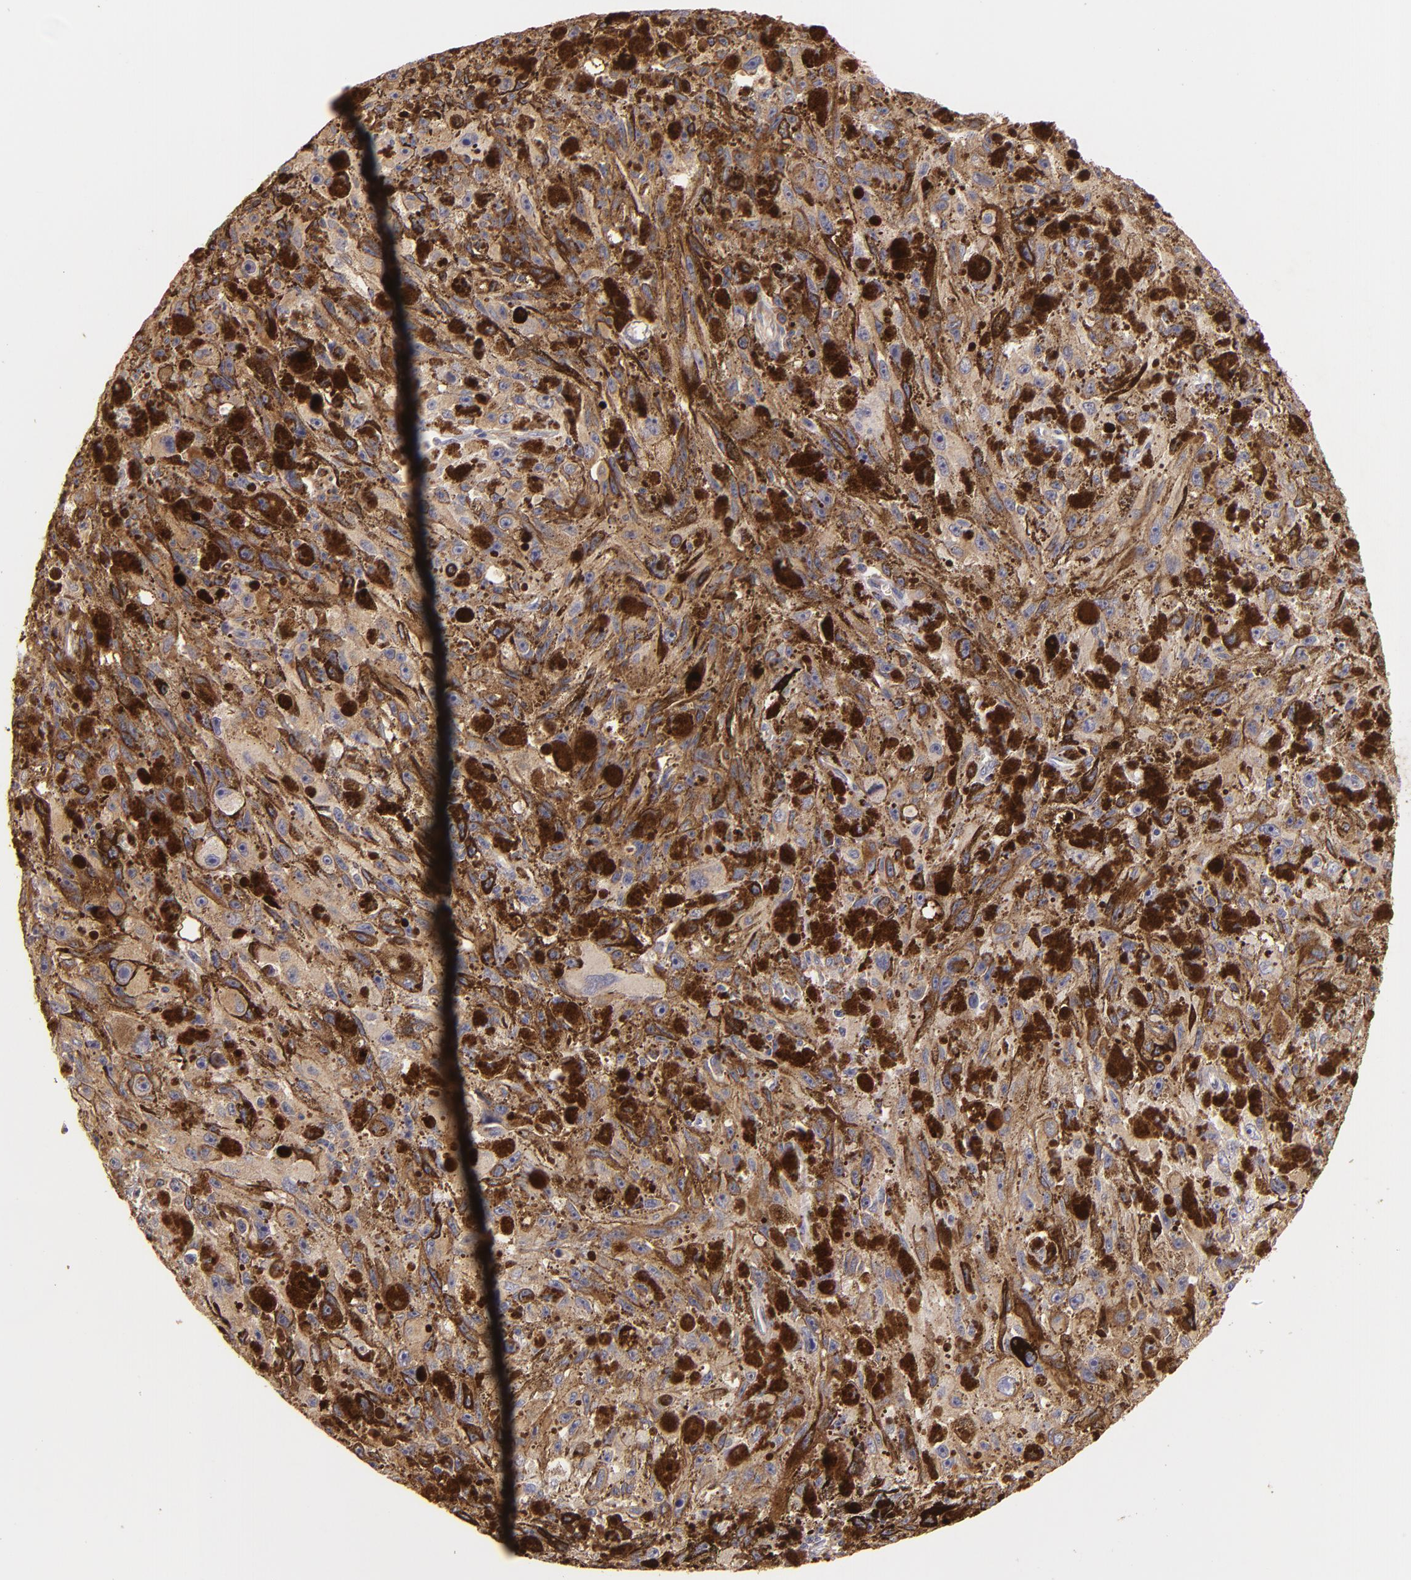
{"staining": {"intensity": "moderate", "quantity": "25%-75%", "location": "cytoplasmic/membranous"}, "tissue": "melanoma", "cell_type": "Tumor cells", "image_type": "cancer", "snomed": [{"axis": "morphology", "description": "Malignant melanoma, NOS"}, {"axis": "topography", "description": "Skin"}], "caption": "Brown immunohistochemical staining in melanoma exhibits moderate cytoplasmic/membranous positivity in about 25%-75% of tumor cells.", "gene": "UPF3B", "patient": {"sex": "female", "age": 104}}